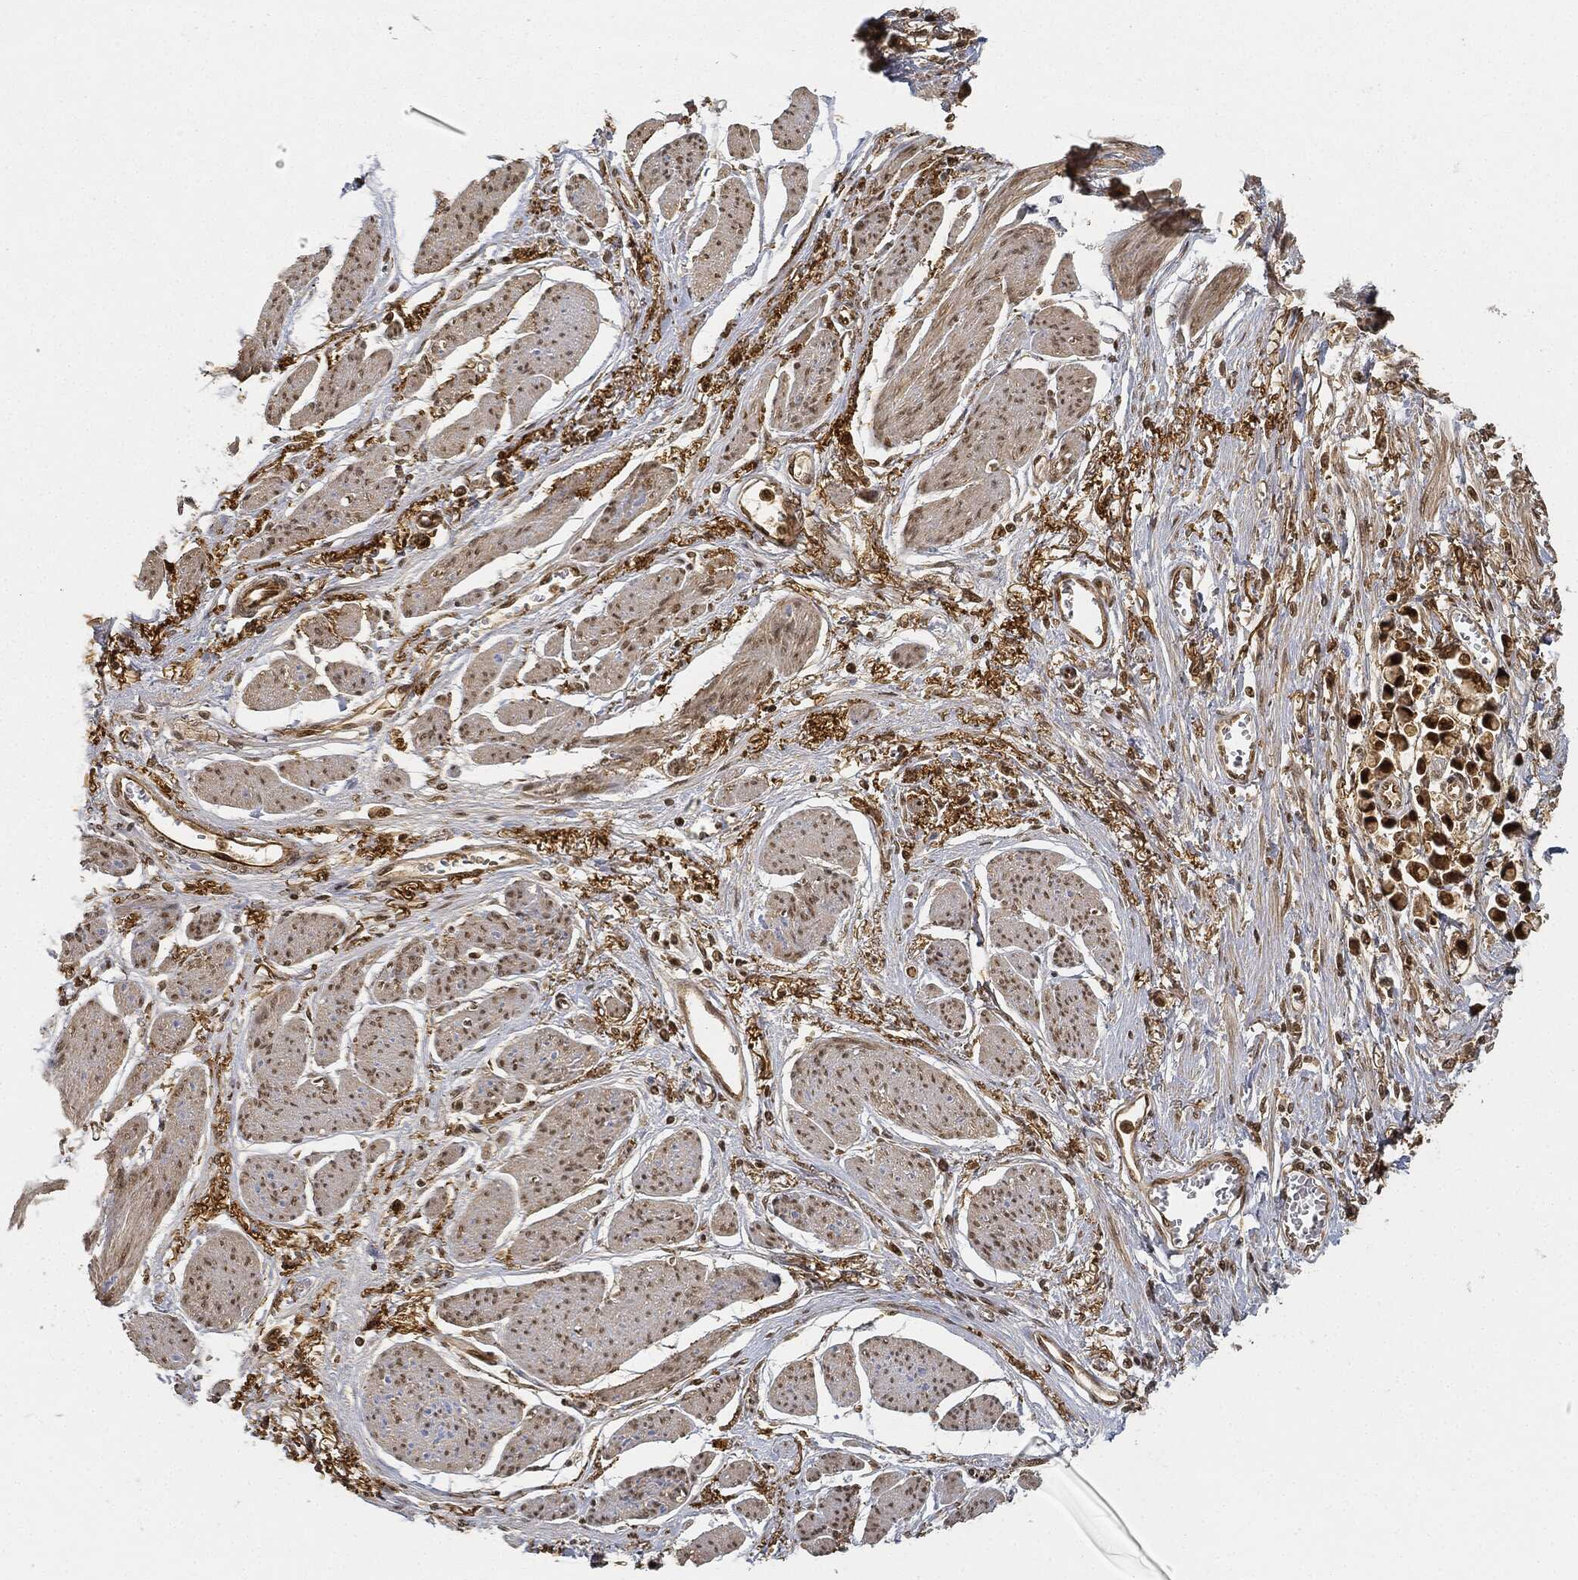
{"staining": {"intensity": "strong", "quantity": ">75%", "location": "cytoplasmic/membranous,nuclear"}, "tissue": "stomach cancer", "cell_type": "Tumor cells", "image_type": "cancer", "snomed": [{"axis": "morphology", "description": "Adenocarcinoma, NOS"}, {"axis": "topography", "description": "Stomach"}], "caption": "Stomach cancer stained for a protein shows strong cytoplasmic/membranous and nuclear positivity in tumor cells.", "gene": "CIB1", "patient": {"sex": "female", "age": 81}}